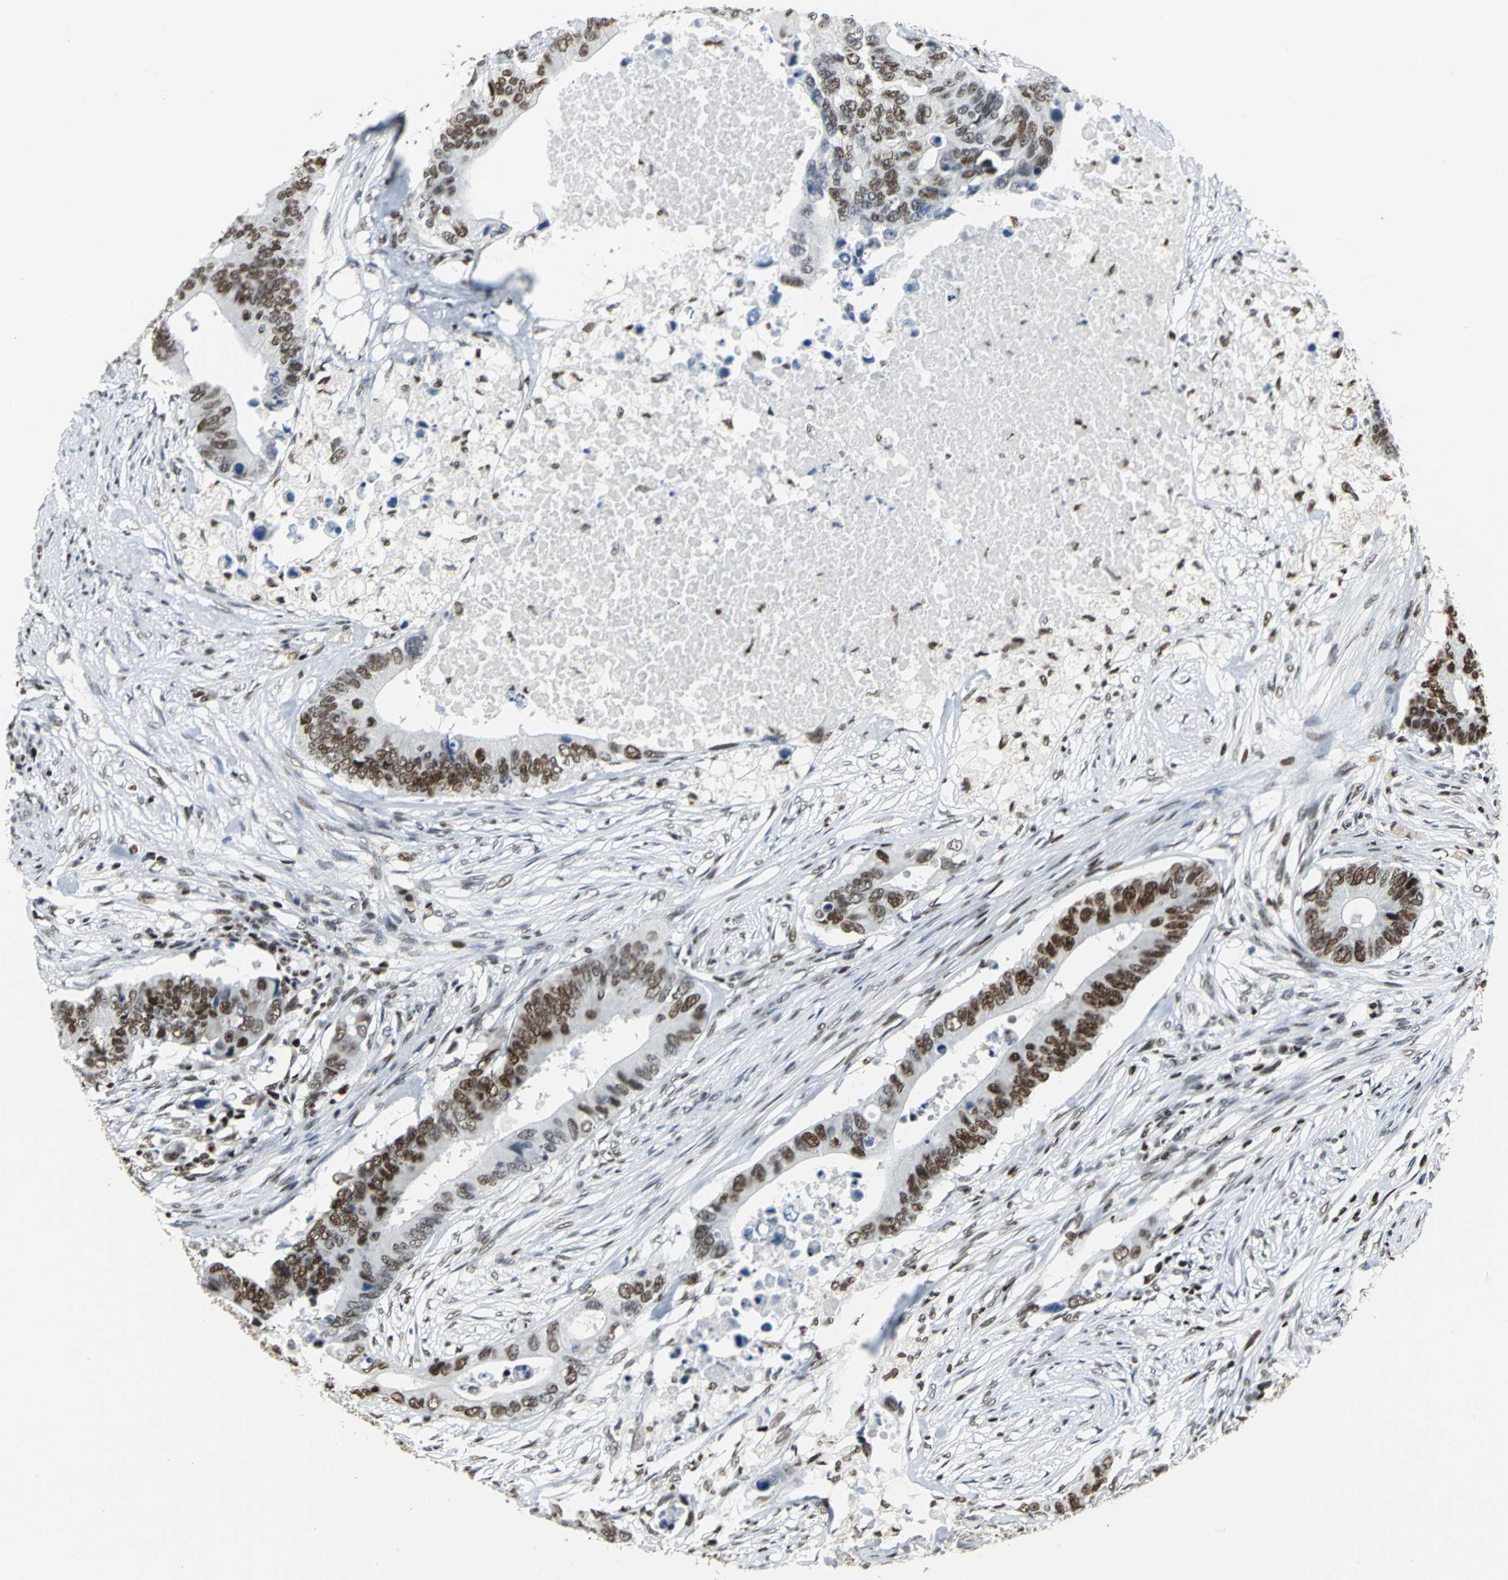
{"staining": {"intensity": "strong", "quantity": ">75%", "location": "nuclear"}, "tissue": "colorectal cancer", "cell_type": "Tumor cells", "image_type": "cancer", "snomed": [{"axis": "morphology", "description": "Adenocarcinoma, NOS"}, {"axis": "topography", "description": "Colon"}], "caption": "A brown stain shows strong nuclear expression of a protein in human colorectal cancer tumor cells.", "gene": "HNRNPD", "patient": {"sex": "male", "age": 71}}